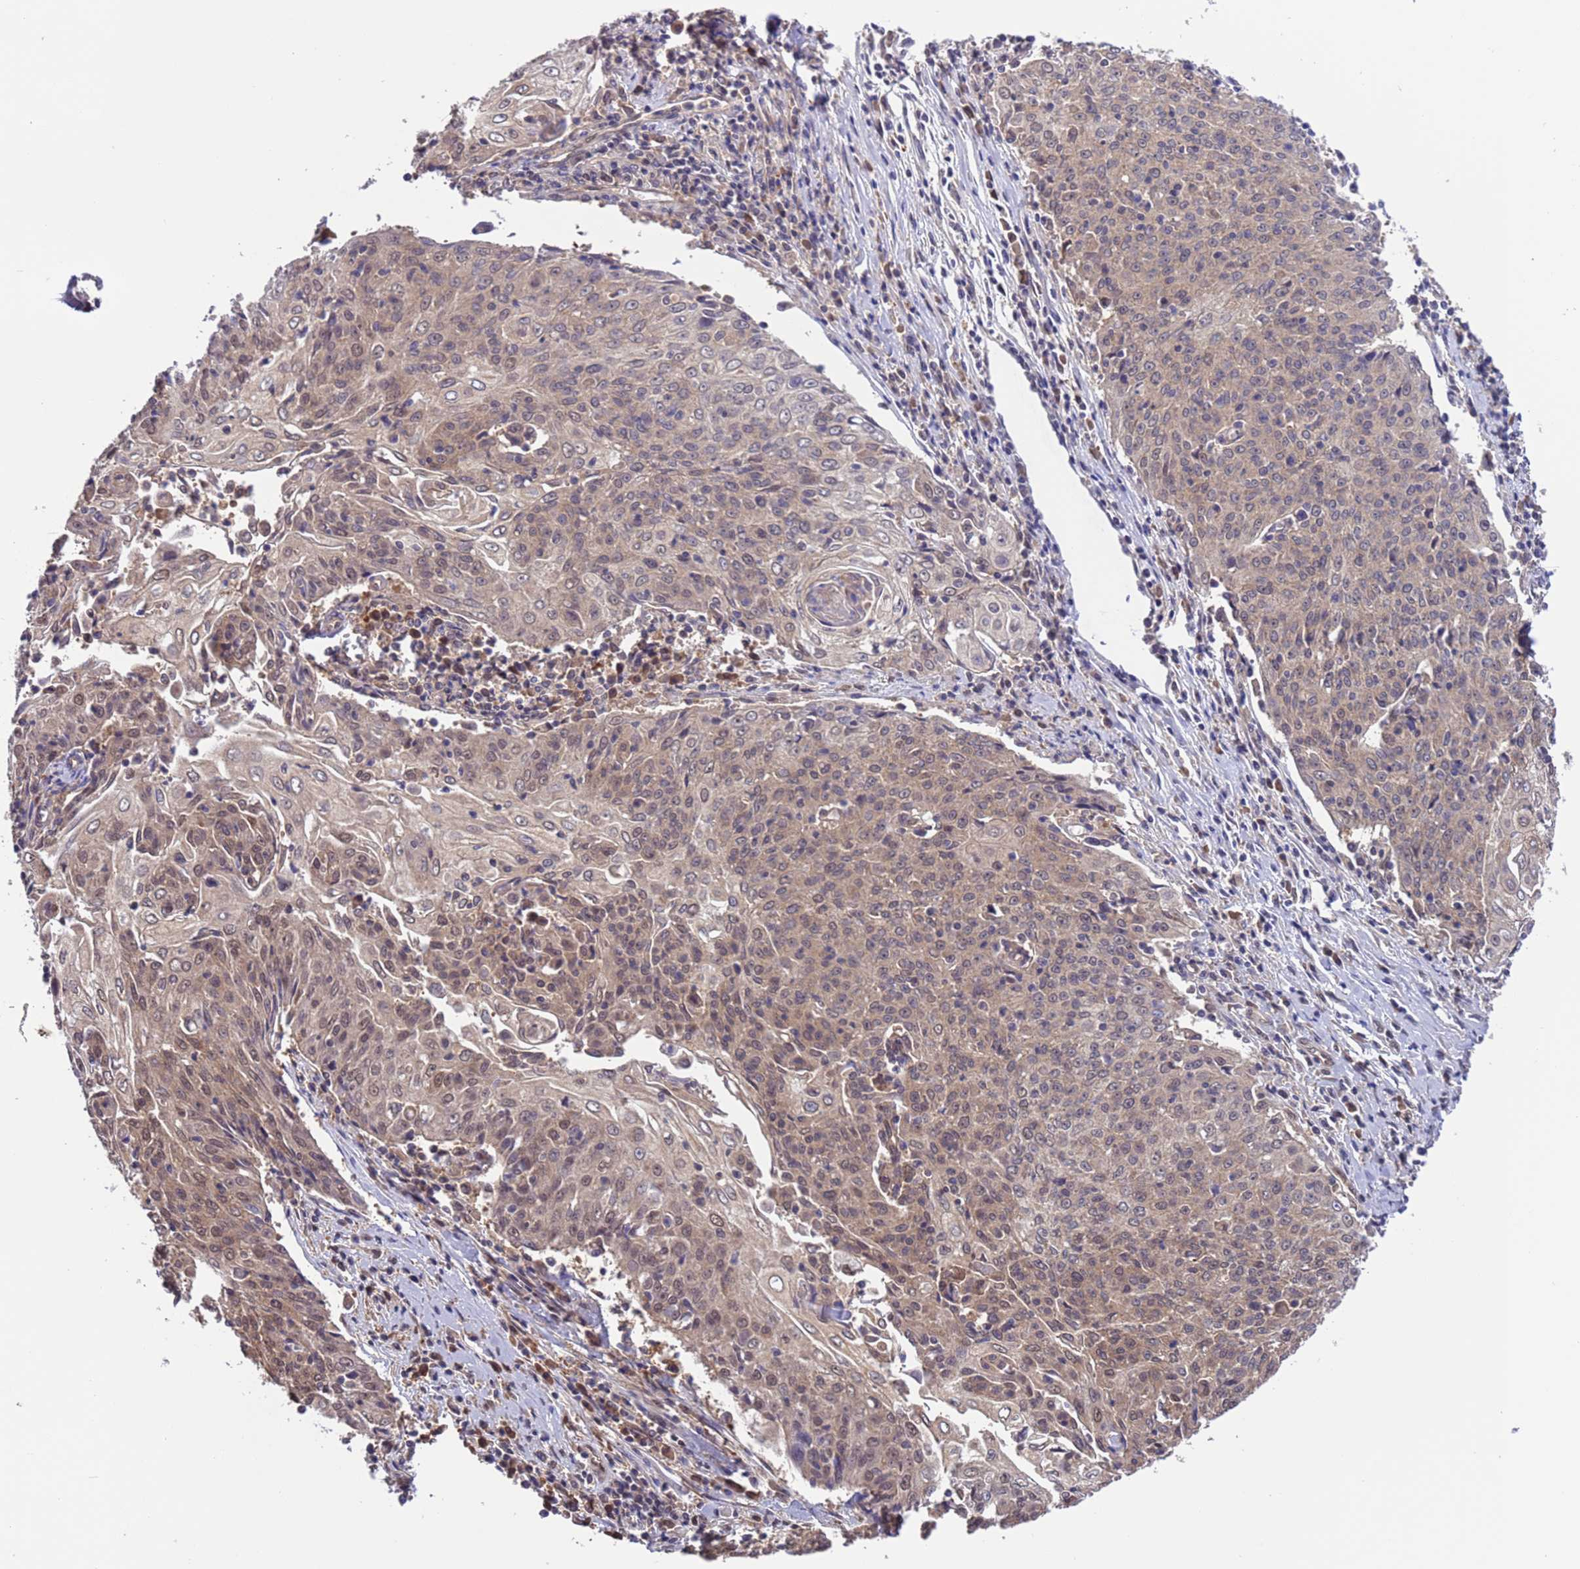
{"staining": {"intensity": "moderate", "quantity": "25%-75%", "location": "cytoplasmic/membranous,nuclear"}, "tissue": "cervical cancer", "cell_type": "Tumor cells", "image_type": "cancer", "snomed": [{"axis": "morphology", "description": "Squamous cell carcinoma, NOS"}, {"axis": "topography", "description": "Cervix"}], "caption": "Human squamous cell carcinoma (cervical) stained with a protein marker exhibits moderate staining in tumor cells.", "gene": "ZFP69B", "patient": {"sex": "female", "age": 48}}